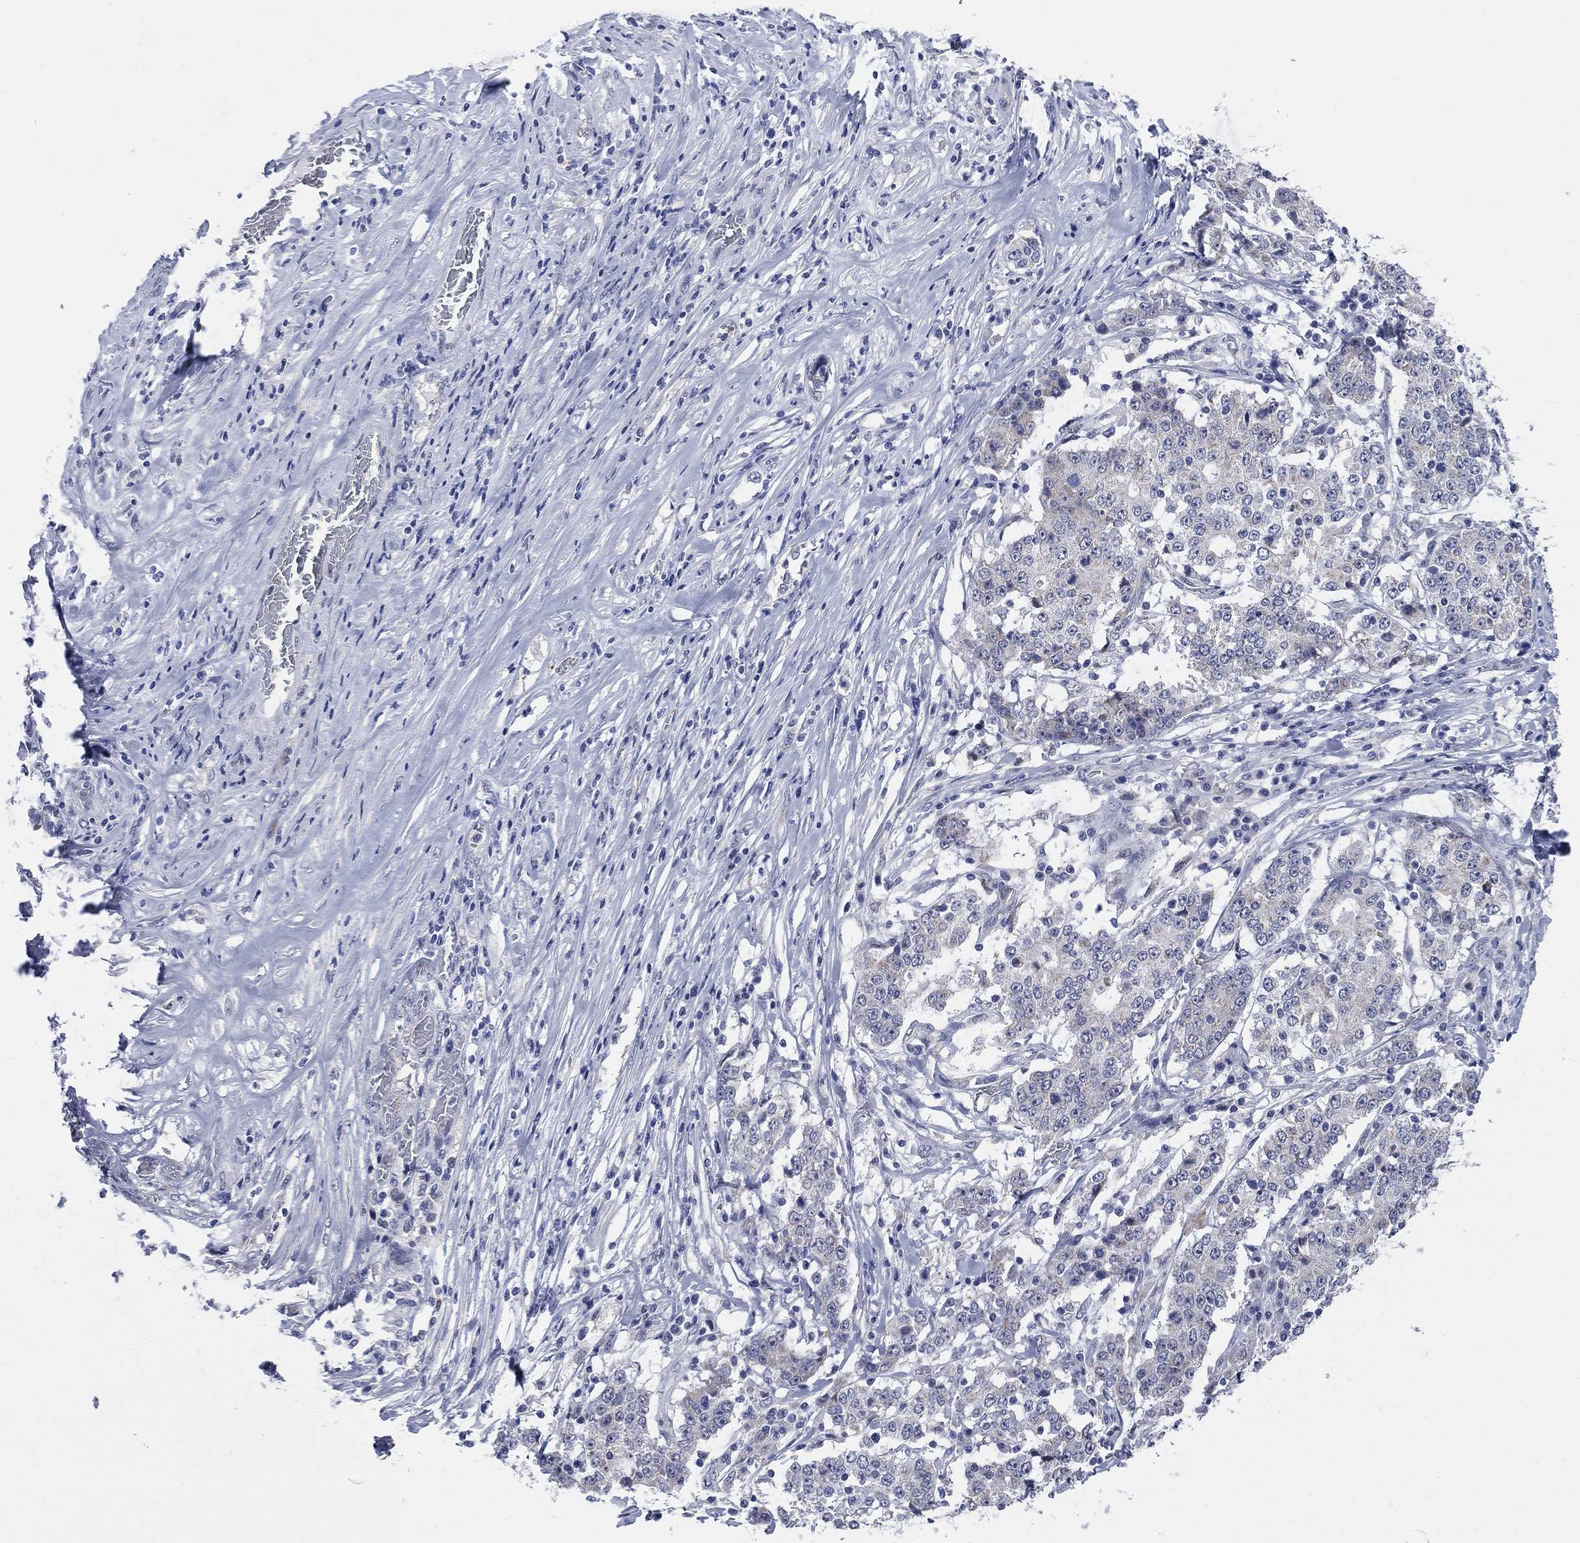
{"staining": {"intensity": "negative", "quantity": "none", "location": "none"}, "tissue": "stomach cancer", "cell_type": "Tumor cells", "image_type": "cancer", "snomed": [{"axis": "morphology", "description": "Adenocarcinoma, NOS"}, {"axis": "topography", "description": "Stomach"}], "caption": "Immunohistochemical staining of human stomach cancer (adenocarcinoma) demonstrates no significant expression in tumor cells. The staining is performed using DAB (3,3'-diaminobenzidine) brown chromogen with nuclei counter-stained in using hematoxylin.", "gene": "AKAP3", "patient": {"sex": "male", "age": 59}}